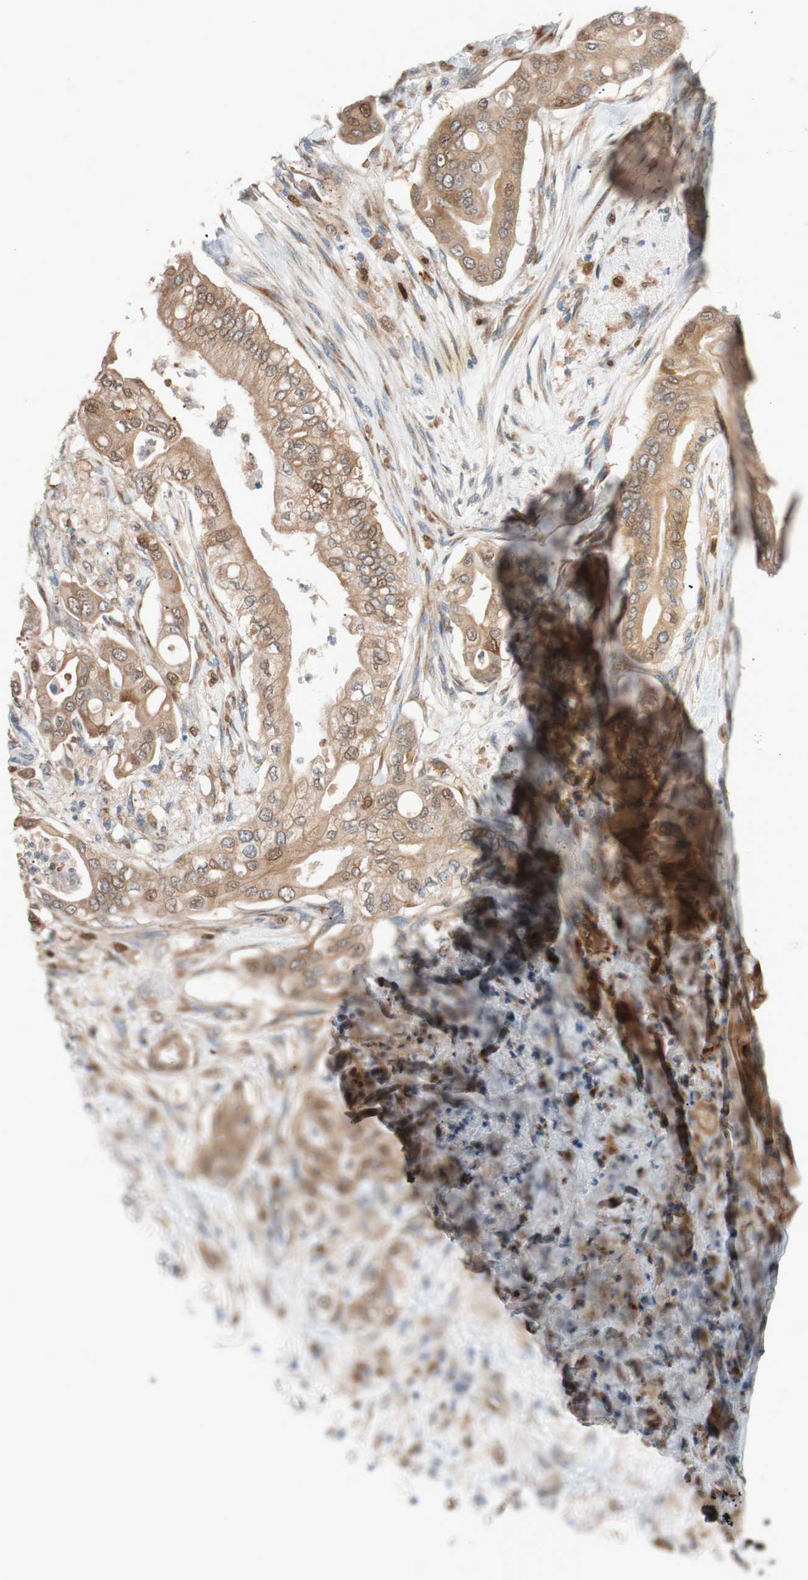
{"staining": {"intensity": "moderate", "quantity": ">75%", "location": "cytoplasmic/membranous,nuclear"}, "tissue": "liver cancer", "cell_type": "Tumor cells", "image_type": "cancer", "snomed": [{"axis": "morphology", "description": "Cholangiocarcinoma"}, {"axis": "topography", "description": "Liver"}], "caption": "Liver cancer stained for a protein (brown) exhibits moderate cytoplasmic/membranous and nuclear positive expression in about >75% of tumor cells.", "gene": "FAAH", "patient": {"sex": "female", "age": 68}}